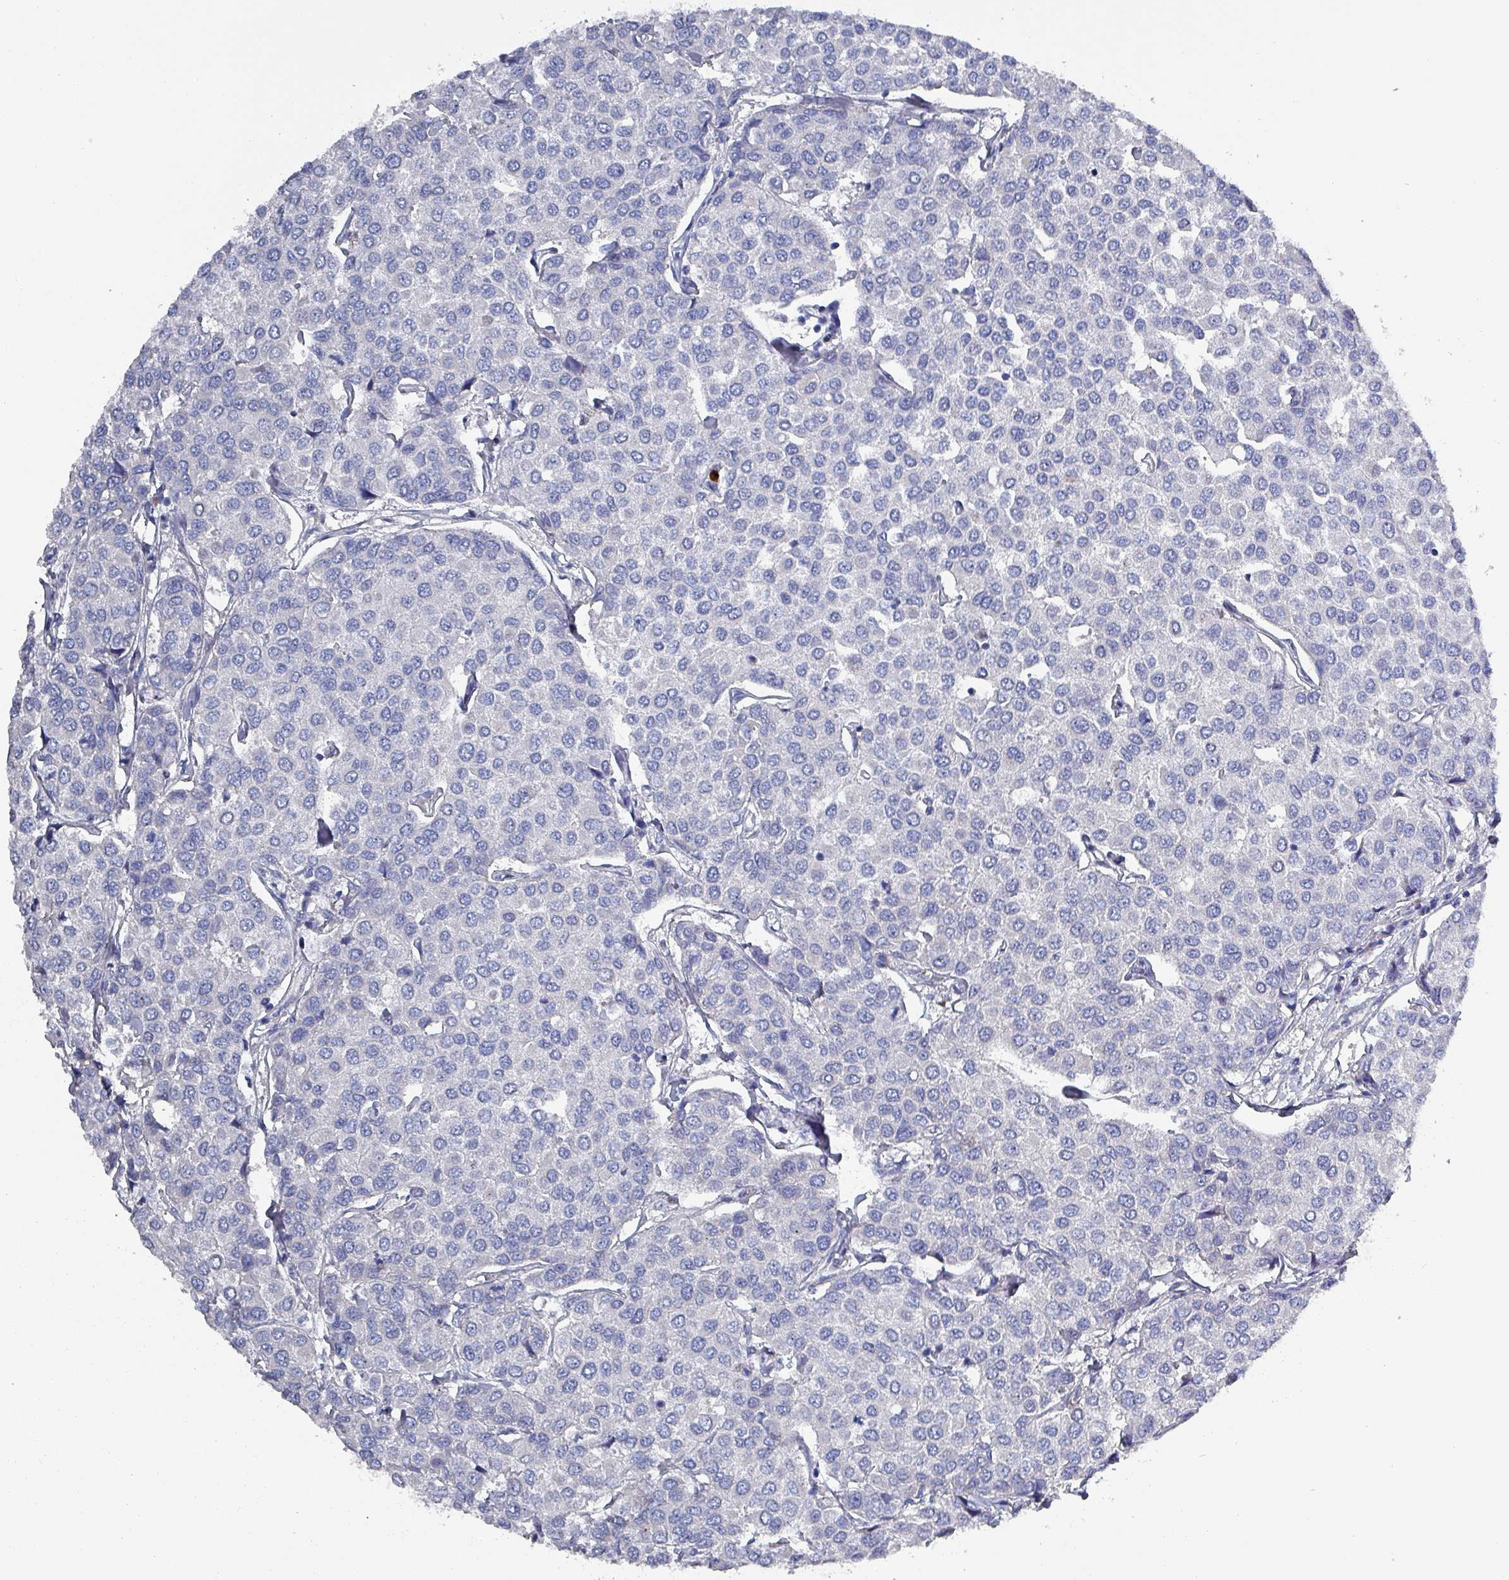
{"staining": {"intensity": "negative", "quantity": "none", "location": "none"}, "tissue": "breast cancer", "cell_type": "Tumor cells", "image_type": "cancer", "snomed": [{"axis": "morphology", "description": "Duct carcinoma"}, {"axis": "topography", "description": "Breast"}], "caption": "High power microscopy image of an IHC photomicrograph of breast infiltrating ductal carcinoma, revealing no significant positivity in tumor cells.", "gene": "DRD5", "patient": {"sex": "female", "age": 55}}